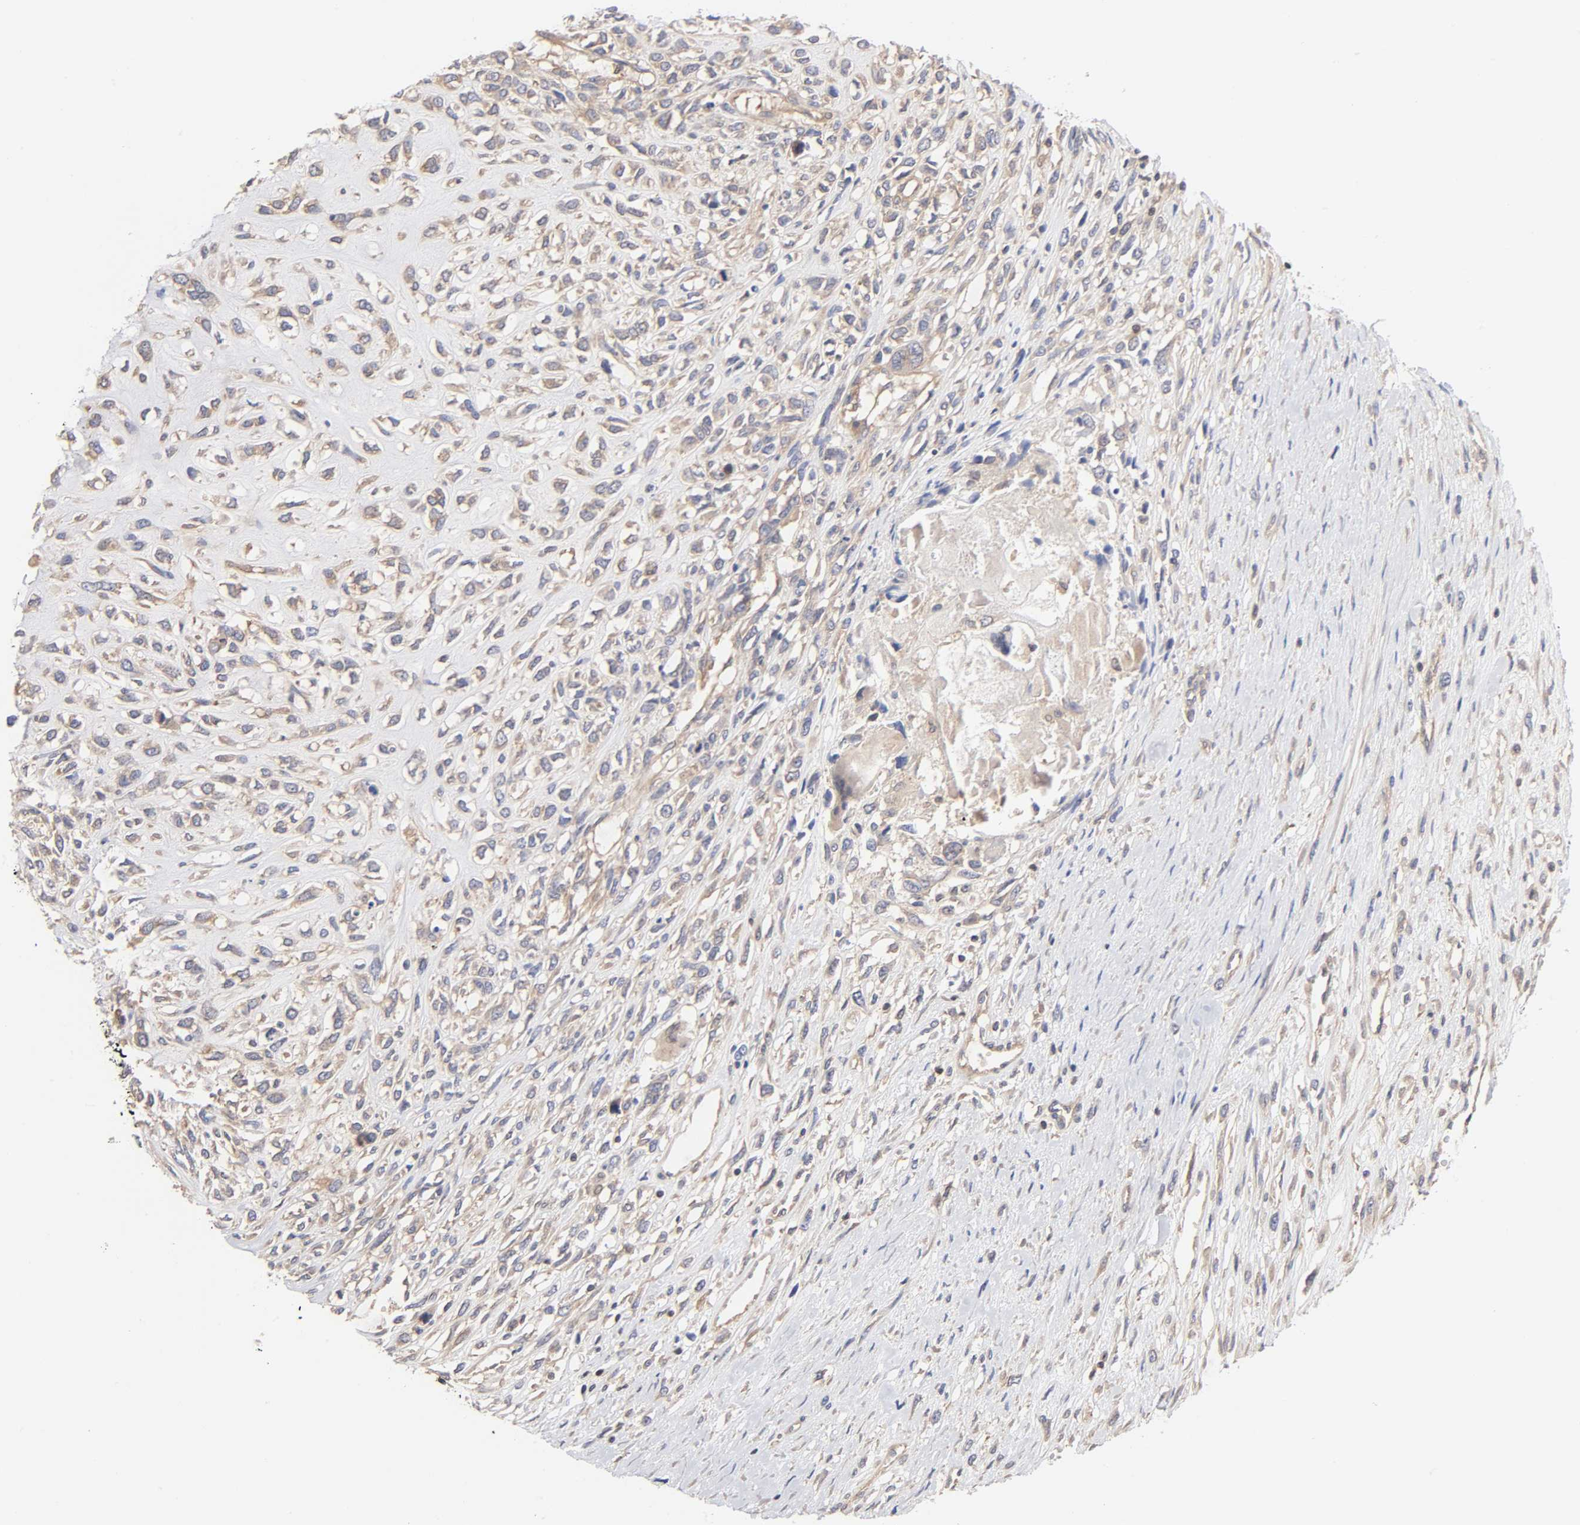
{"staining": {"intensity": "weak", "quantity": ">75%", "location": "cytoplasmic/membranous"}, "tissue": "head and neck cancer", "cell_type": "Tumor cells", "image_type": "cancer", "snomed": [{"axis": "morphology", "description": "Necrosis, NOS"}, {"axis": "morphology", "description": "Neoplasm, malignant, NOS"}, {"axis": "topography", "description": "Salivary gland"}, {"axis": "topography", "description": "Head-Neck"}], "caption": "Protein expression analysis of head and neck cancer (malignant neoplasm) displays weak cytoplasmic/membranous positivity in about >75% of tumor cells. Immunohistochemistry stains the protein of interest in brown and the nuclei are stained blue.", "gene": "STRN3", "patient": {"sex": "male", "age": 43}}